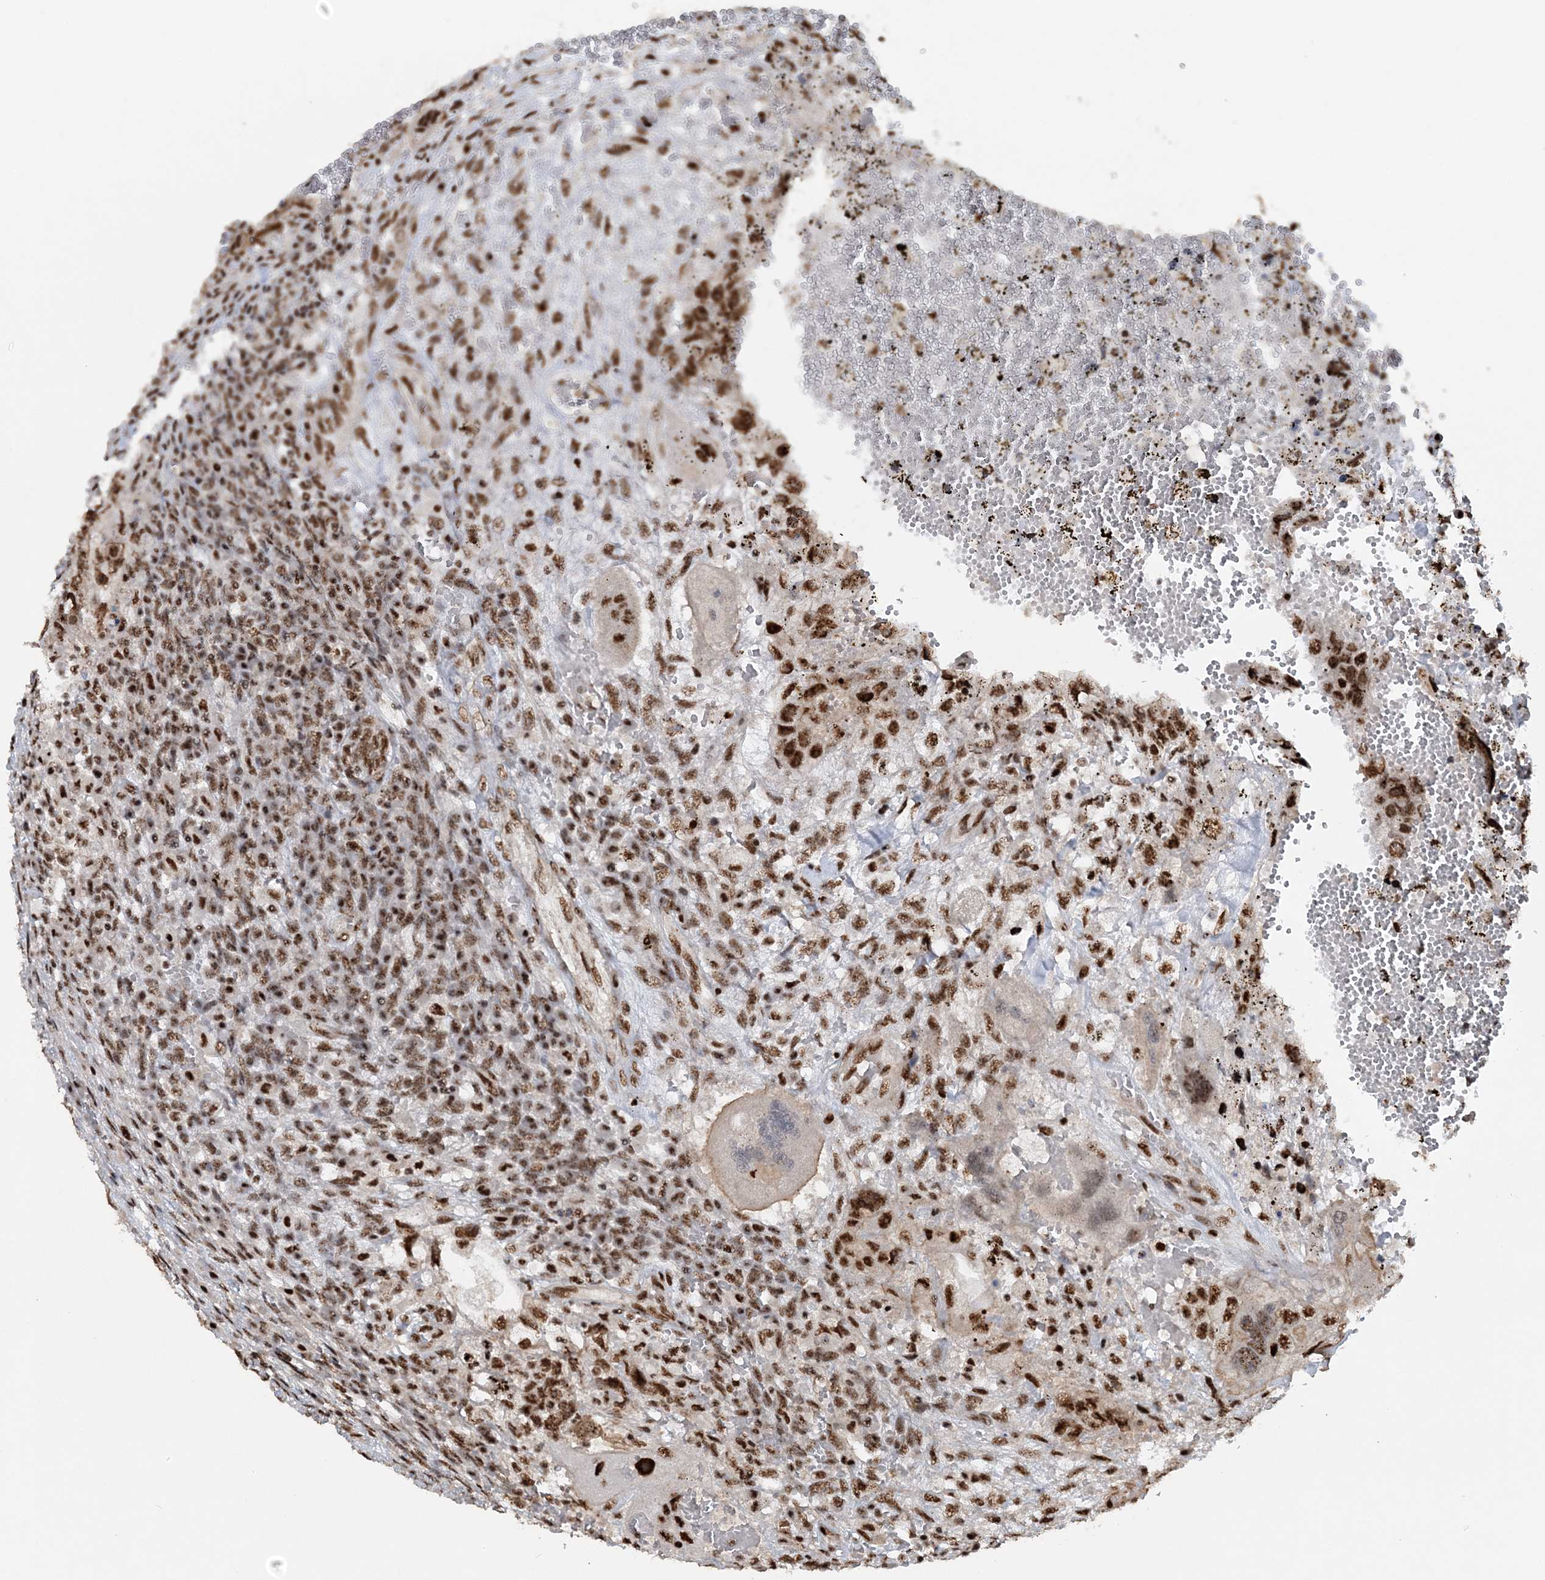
{"staining": {"intensity": "strong", "quantity": ">75%", "location": "nuclear"}, "tissue": "testis cancer", "cell_type": "Tumor cells", "image_type": "cancer", "snomed": [{"axis": "morphology", "description": "Carcinoma, Embryonal, NOS"}, {"axis": "topography", "description": "Testis"}], "caption": "Brown immunohistochemical staining in embryonal carcinoma (testis) reveals strong nuclear staining in approximately >75% of tumor cells.", "gene": "EXOSC8", "patient": {"sex": "male", "age": 26}}